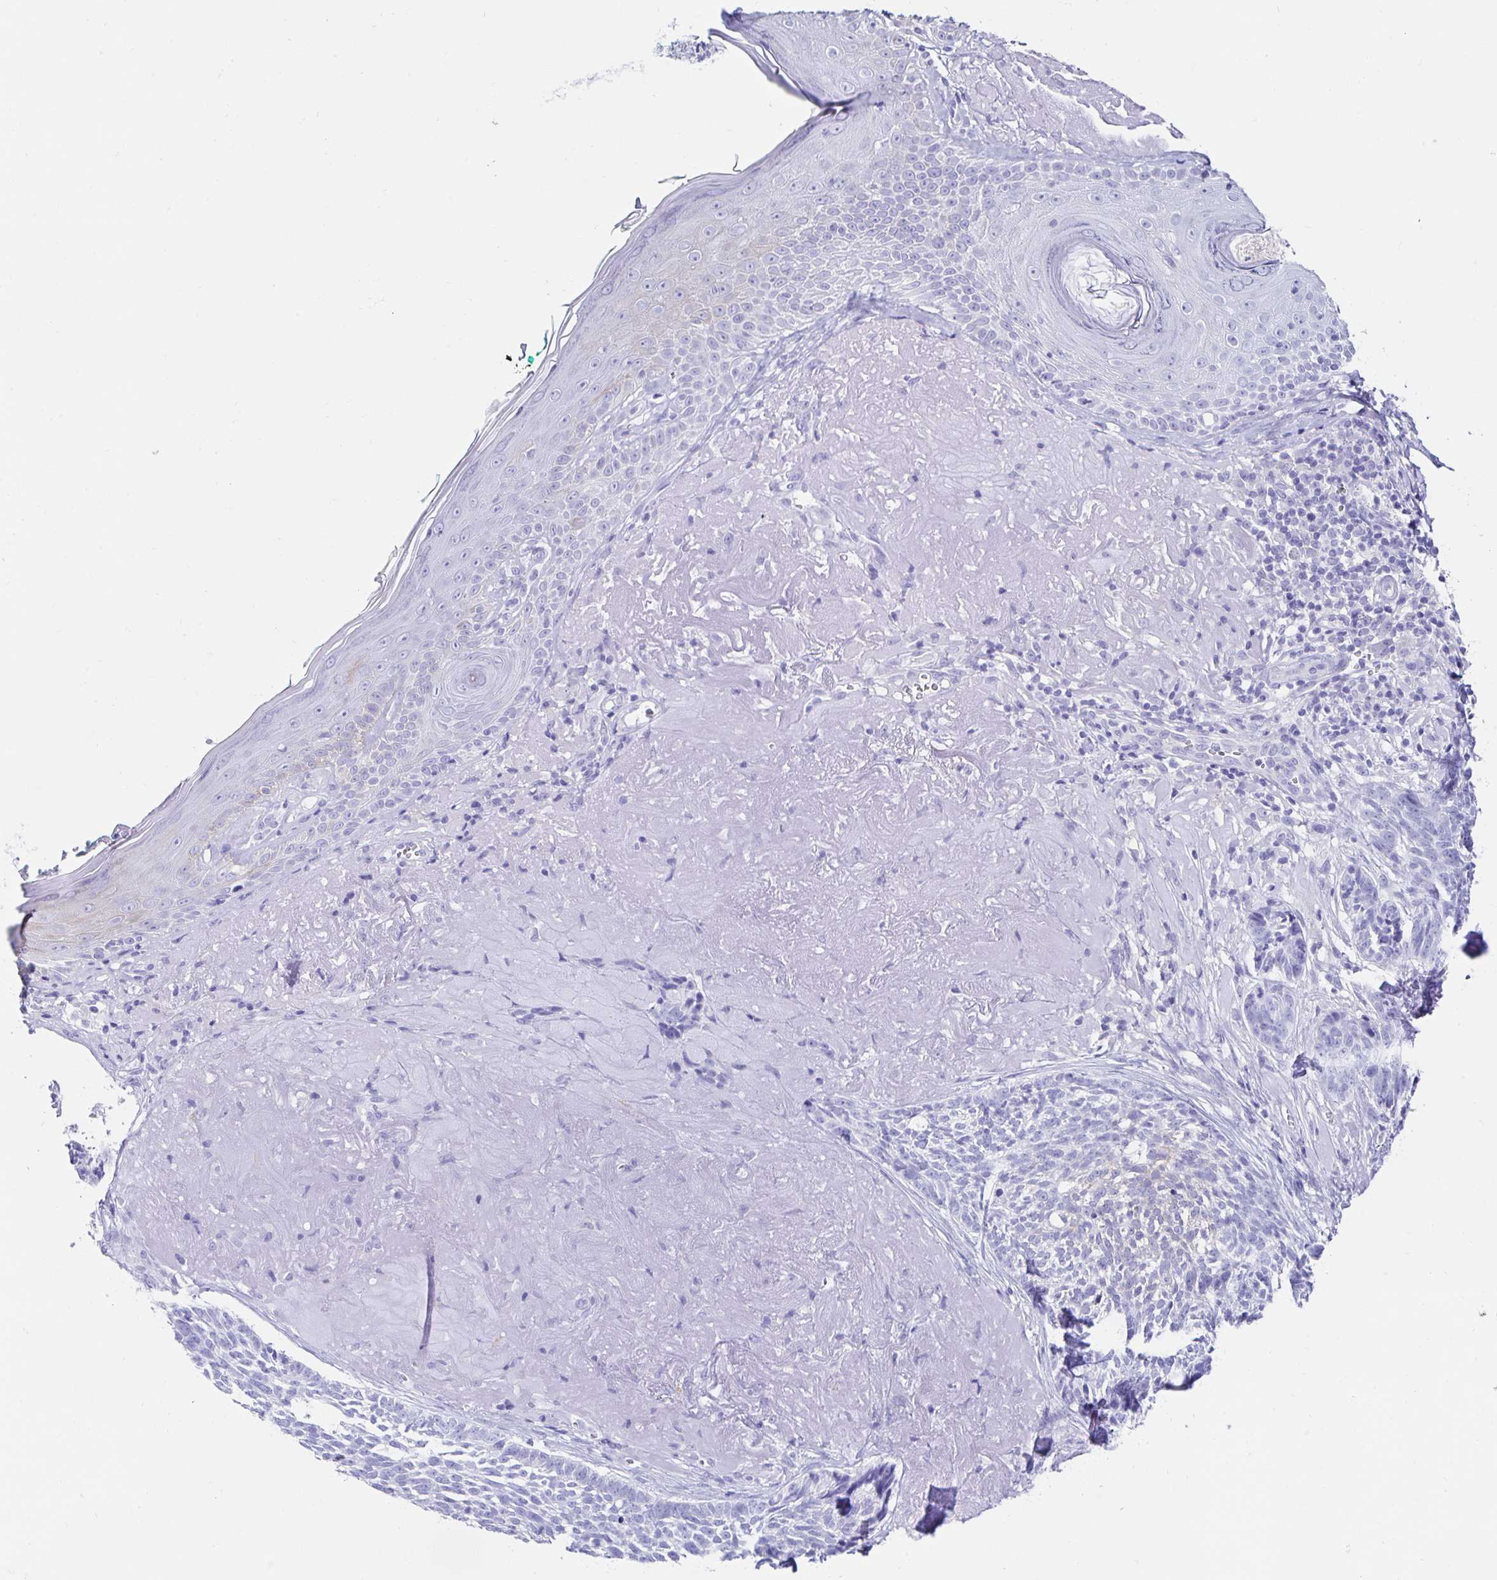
{"staining": {"intensity": "negative", "quantity": "none", "location": "none"}, "tissue": "skin cancer", "cell_type": "Tumor cells", "image_type": "cancer", "snomed": [{"axis": "morphology", "description": "Basal cell carcinoma"}, {"axis": "topography", "description": "Skin"}, {"axis": "topography", "description": "Skin of face"}], "caption": "Immunohistochemistry (IHC) of human skin basal cell carcinoma shows no positivity in tumor cells.", "gene": "CA9", "patient": {"sex": "female", "age": 95}}